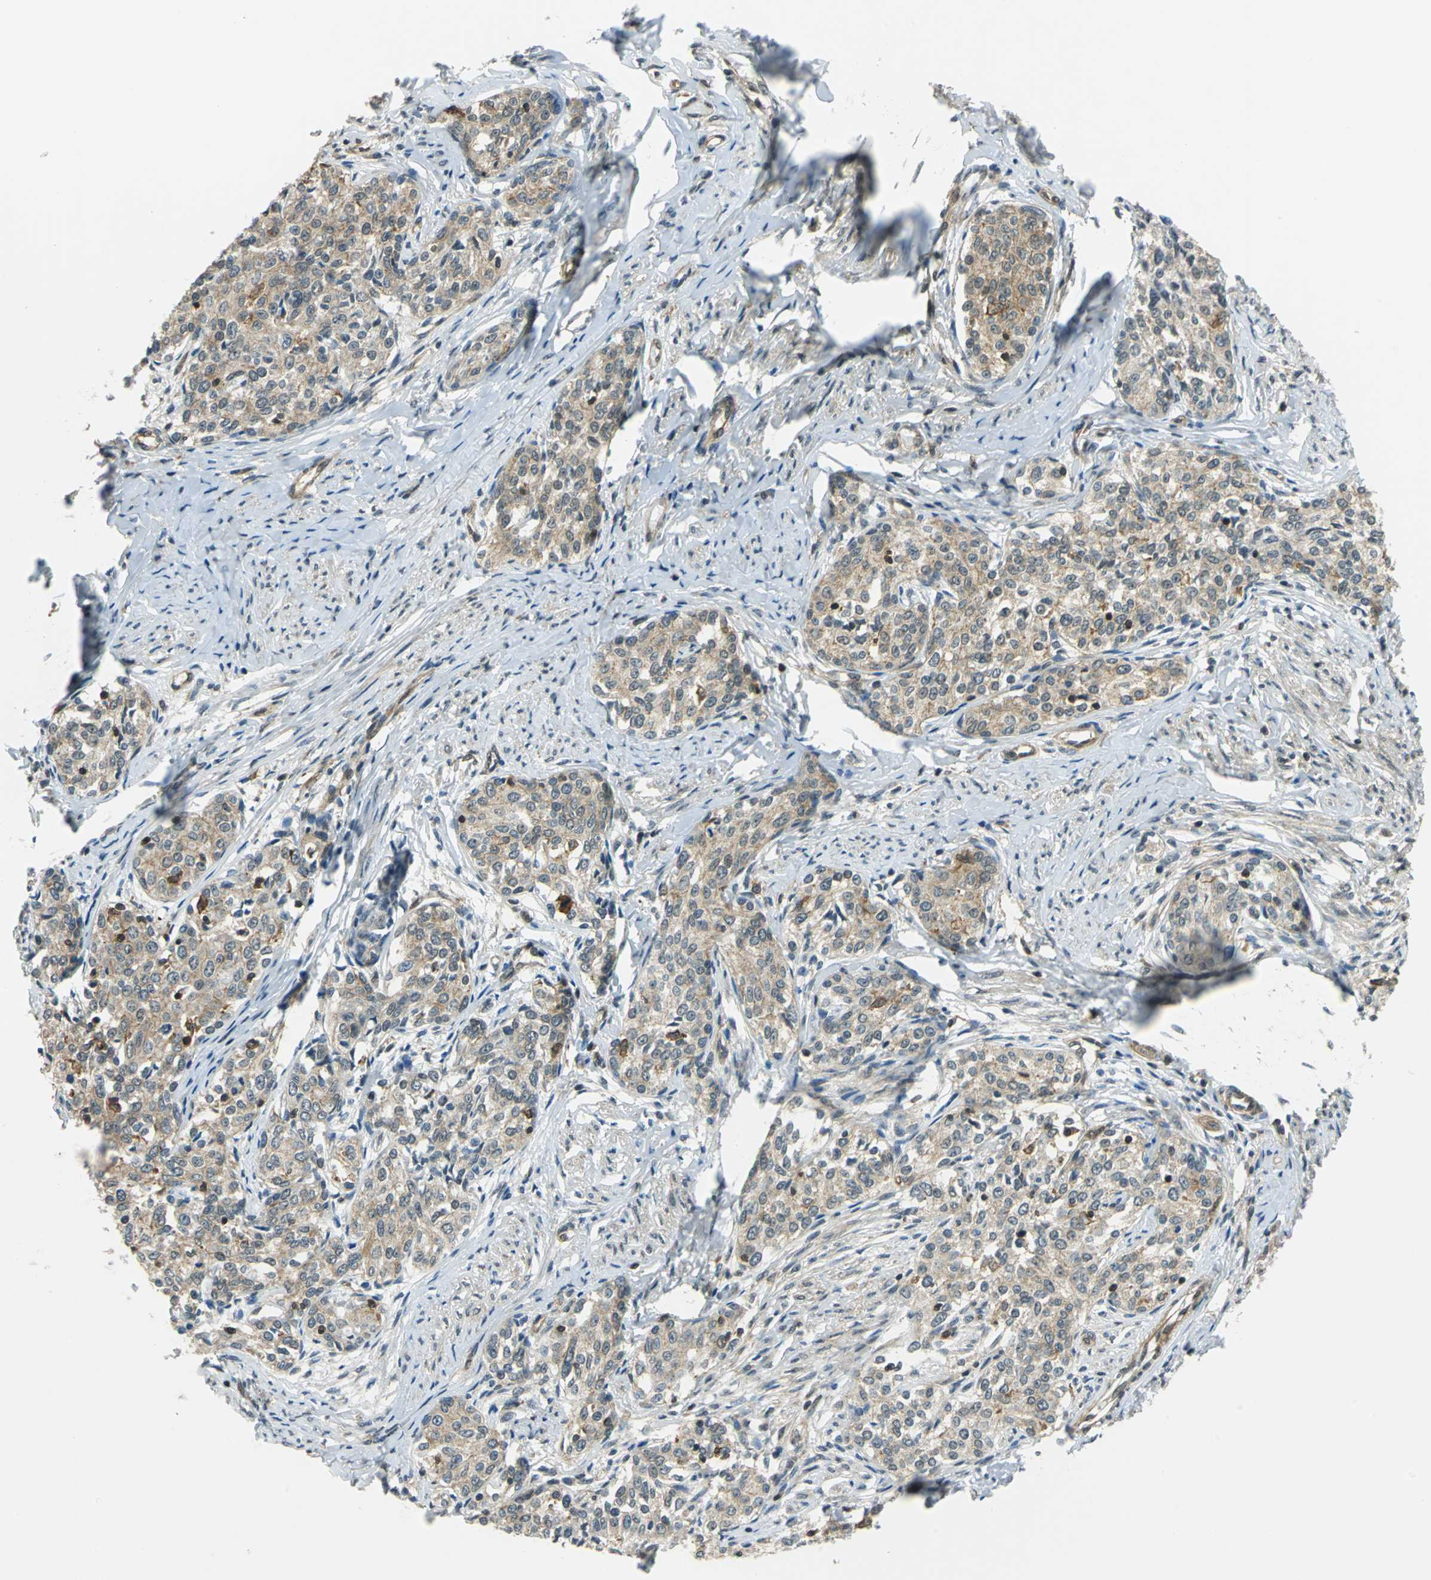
{"staining": {"intensity": "moderate", "quantity": ">75%", "location": "cytoplasmic/membranous"}, "tissue": "cervical cancer", "cell_type": "Tumor cells", "image_type": "cancer", "snomed": [{"axis": "morphology", "description": "Squamous cell carcinoma, NOS"}, {"axis": "morphology", "description": "Adenocarcinoma, NOS"}, {"axis": "topography", "description": "Cervix"}], "caption": "High-magnification brightfield microscopy of cervical cancer (squamous cell carcinoma) stained with DAB (brown) and counterstained with hematoxylin (blue). tumor cells exhibit moderate cytoplasmic/membranous positivity is appreciated in about>75% of cells.", "gene": "ARPC3", "patient": {"sex": "female", "age": 52}}